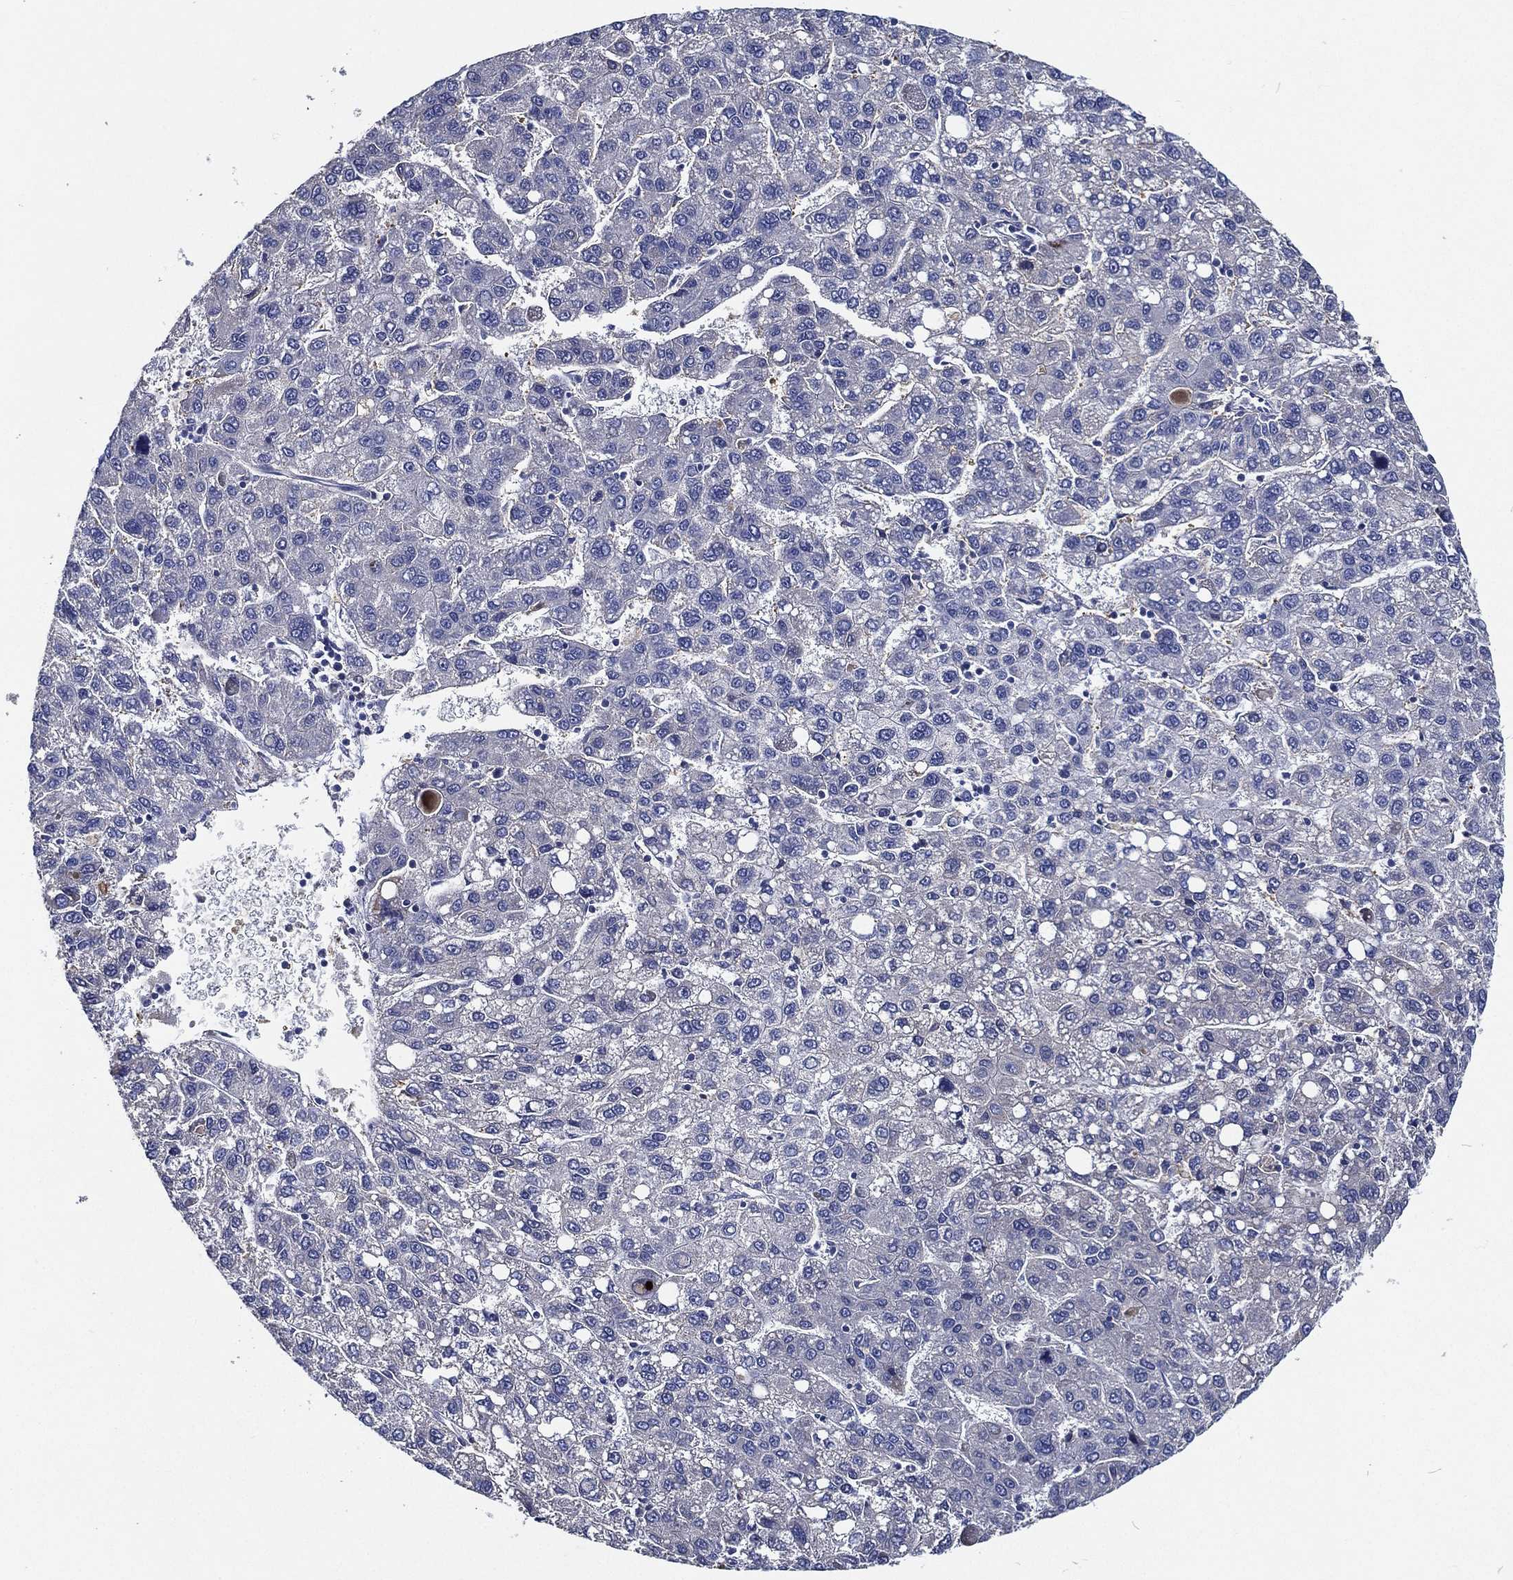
{"staining": {"intensity": "negative", "quantity": "none", "location": "none"}, "tissue": "liver cancer", "cell_type": "Tumor cells", "image_type": "cancer", "snomed": [{"axis": "morphology", "description": "Carcinoma, Hepatocellular, NOS"}, {"axis": "topography", "description": "Liver"}], "caption": "DAB immunohistochemical staining of liver cancer (hepatocellular carcinoma) exhibits no significant expression in tumor cells.", "gene": "TMPRSS11D", "patient": {"sex": "female", "age": 82}}